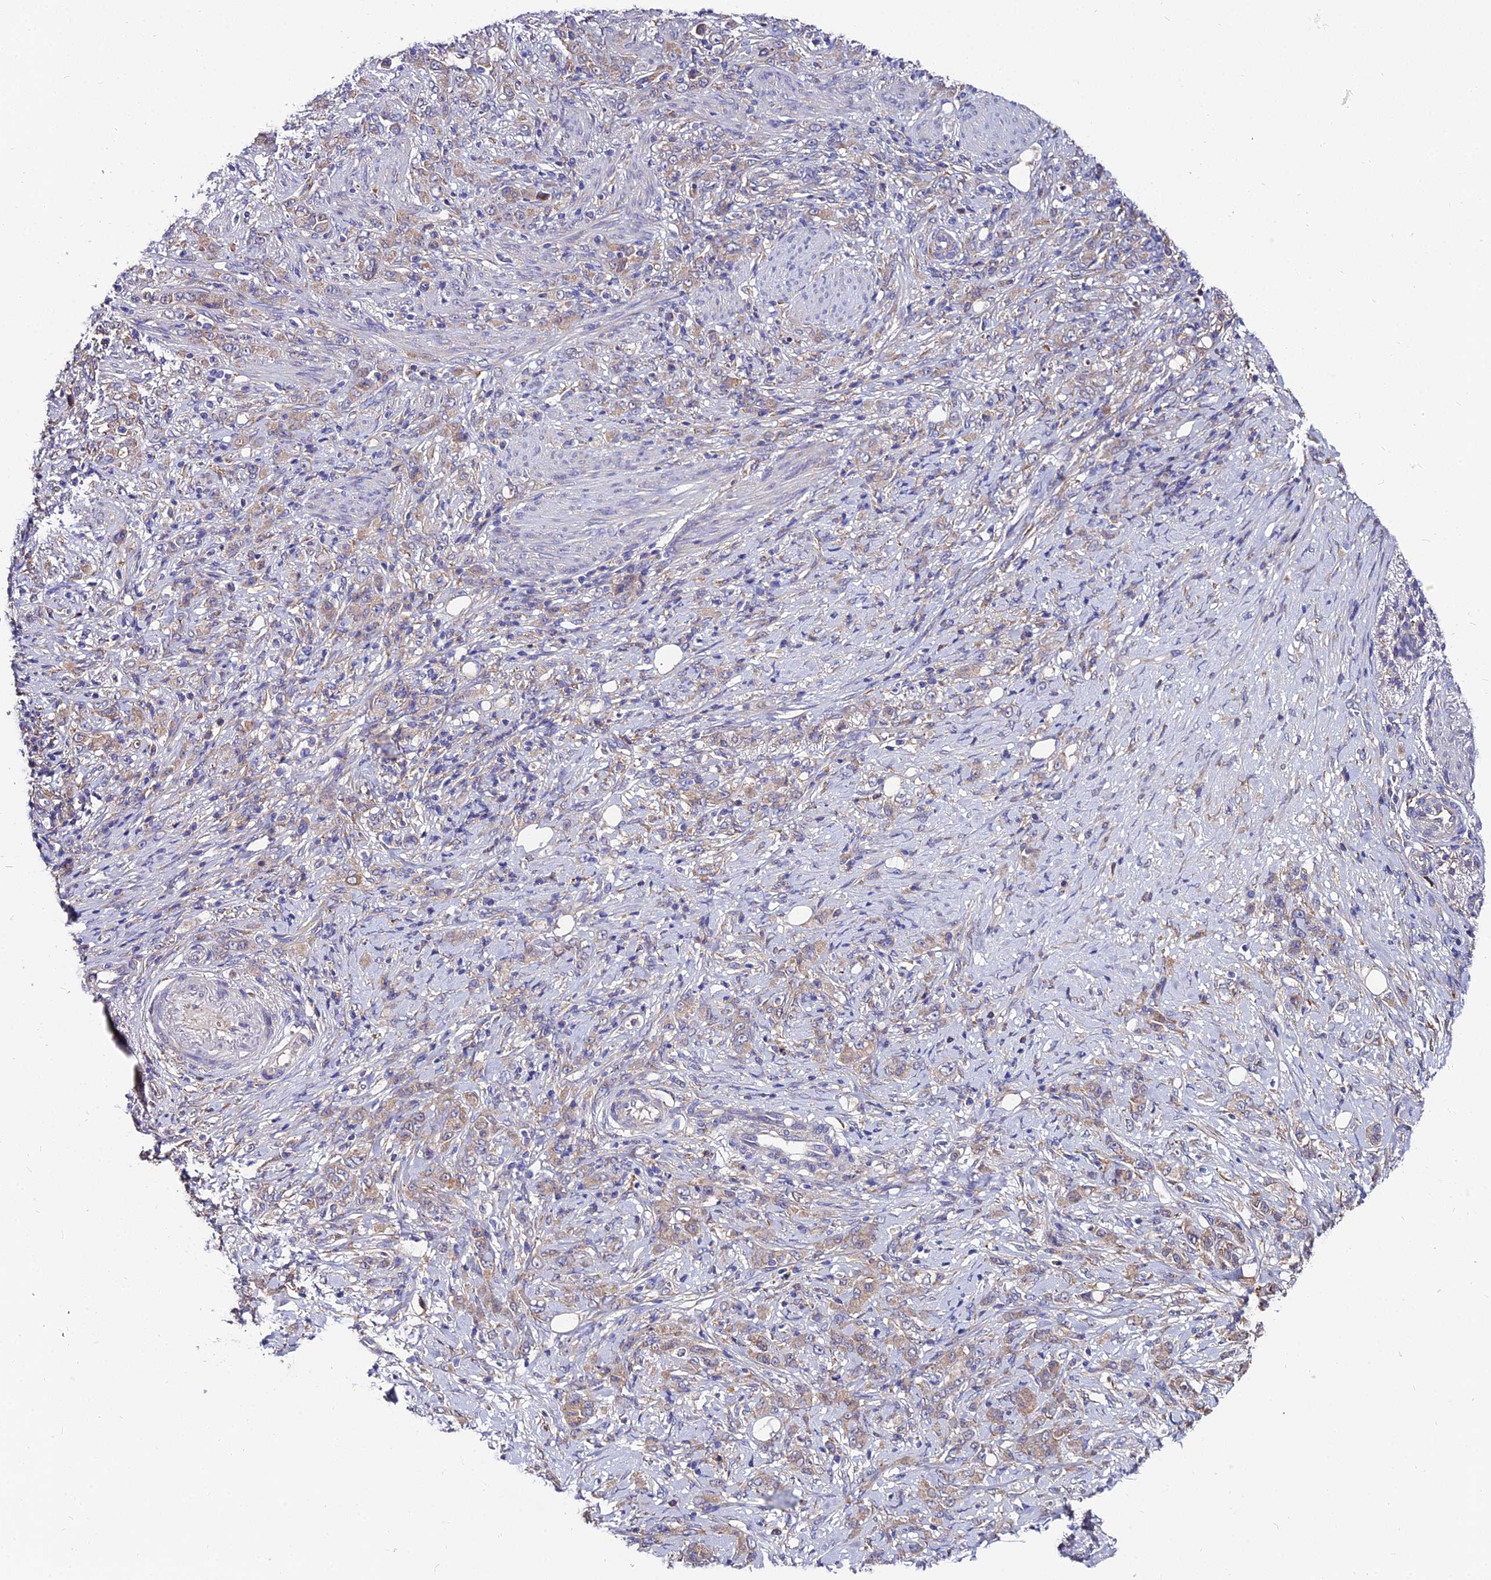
{"staining": {"intensity": "weak", "quantity": "25%-75%", "location": "cytoplasmic/membranous"}, "tissue": "stomach cancer", "cell_type": "Tumor cells", "image_type": "cancer", "snomed": [{"axis": "morphology", "description": "Adenocarcinoma, NOS"}, {"axis": "topography", "description": "Stomach"}], "caption": "Stomach adenocarcinoma was stained to show a protein in brown. There is low levels of weak cytoplasmic/membranous positivity in about 25%-75% of tumor cells. The staining is performed using DAB (3,3'-diaminobenzidine) brown chromogen to label protein expression. The nuclei are counter-stained blue using hematoxylin.", "gene": "UMAD1", "patient": {"sex": "female", "age": 79}}